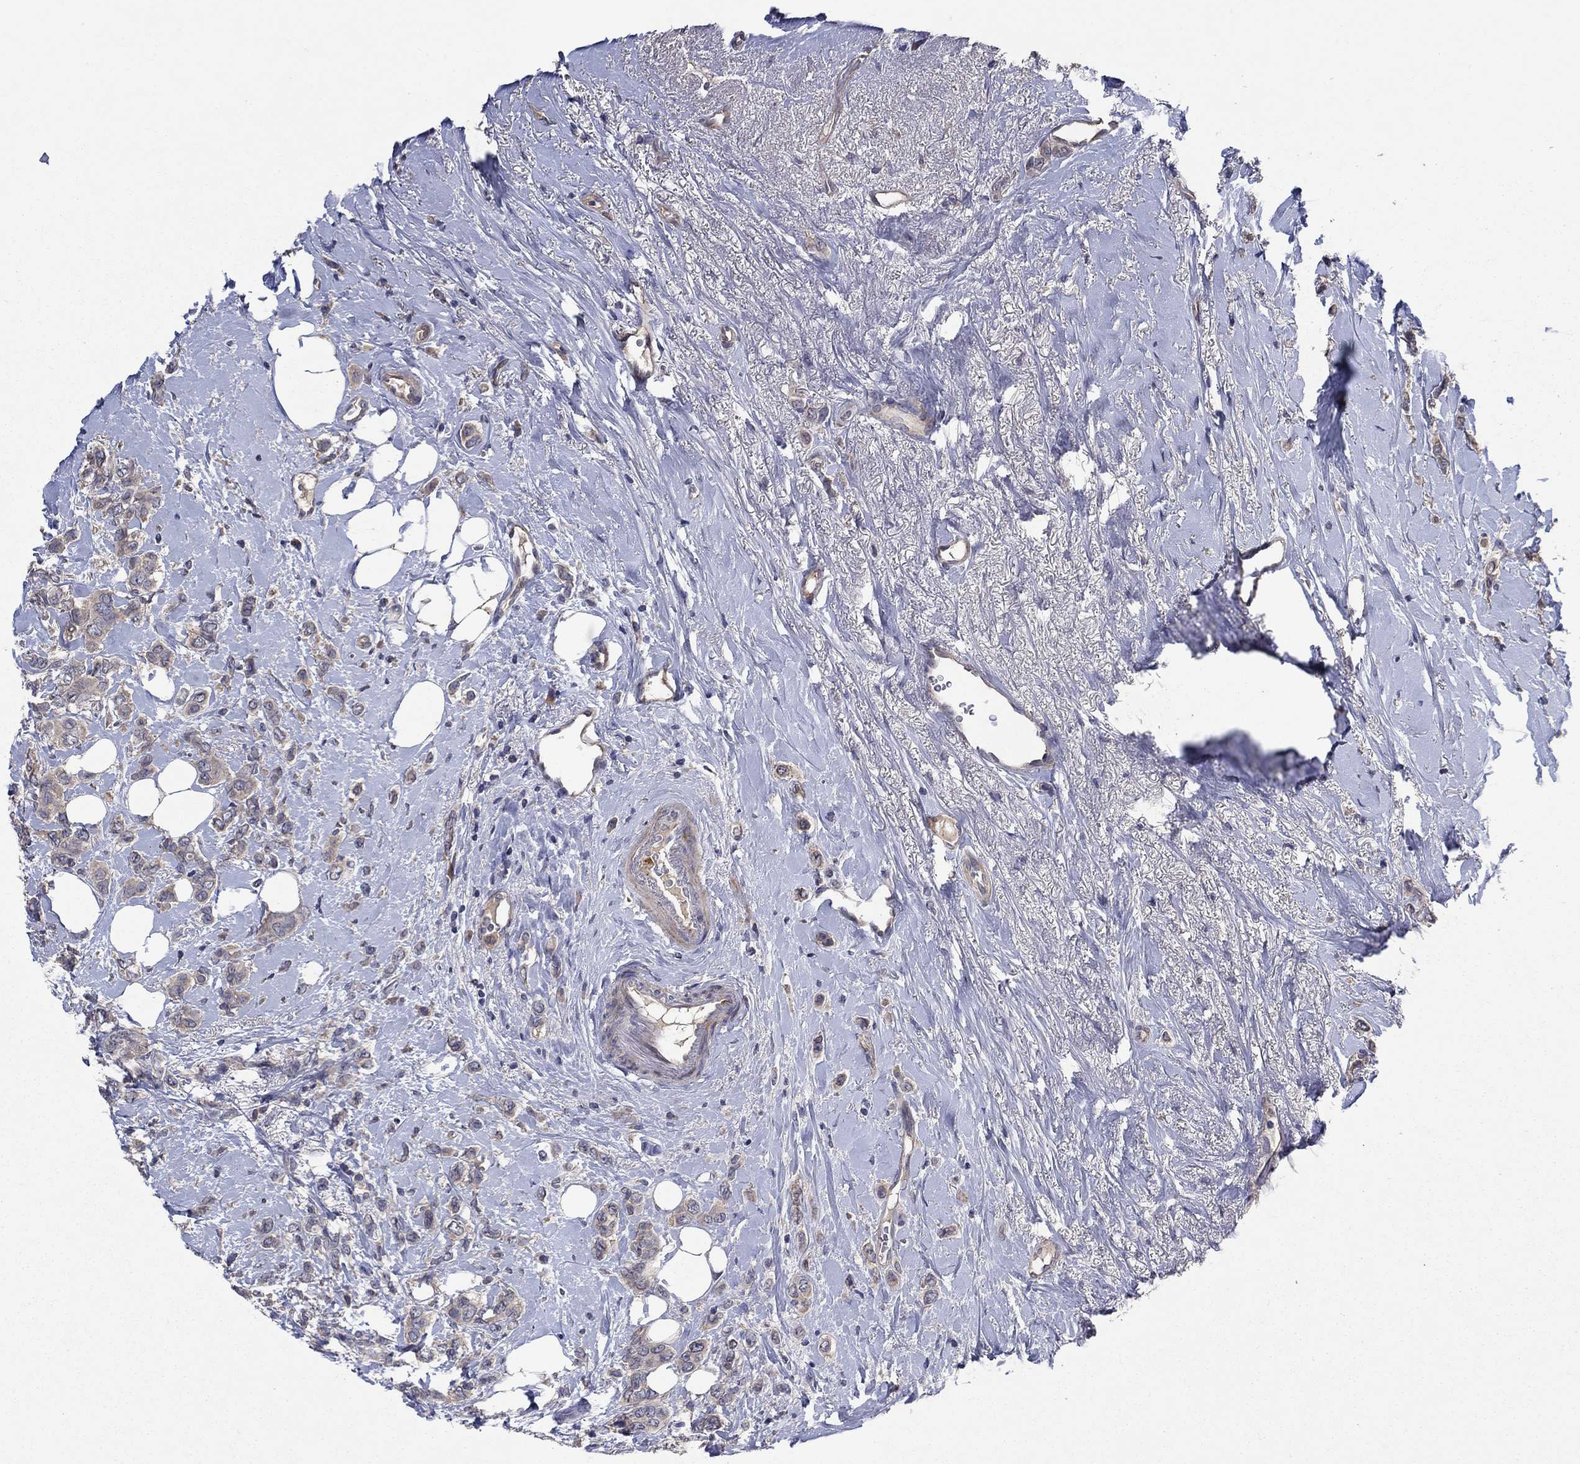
{"staining": {"intensity": "weak", "quantity": "25%-75%", "location": "cytoplasmic/membranous"}, "tissue": "breast cancer", "cell_type": "Tumor cells", "image_type": "cancer", "snomed": [{"axis": "morphology", "description": "Lobular carcinoma"}, {"axis": "topography", "description": "Breast"}], "caption": "A photomicrograph of breast lobular carcinoma stained for a protein demonstrates weak cytoplasmic/membranous brown staining in tumor cells.", "gene": "MSRB1", "patient": {"sex": "female", "age": 66}}